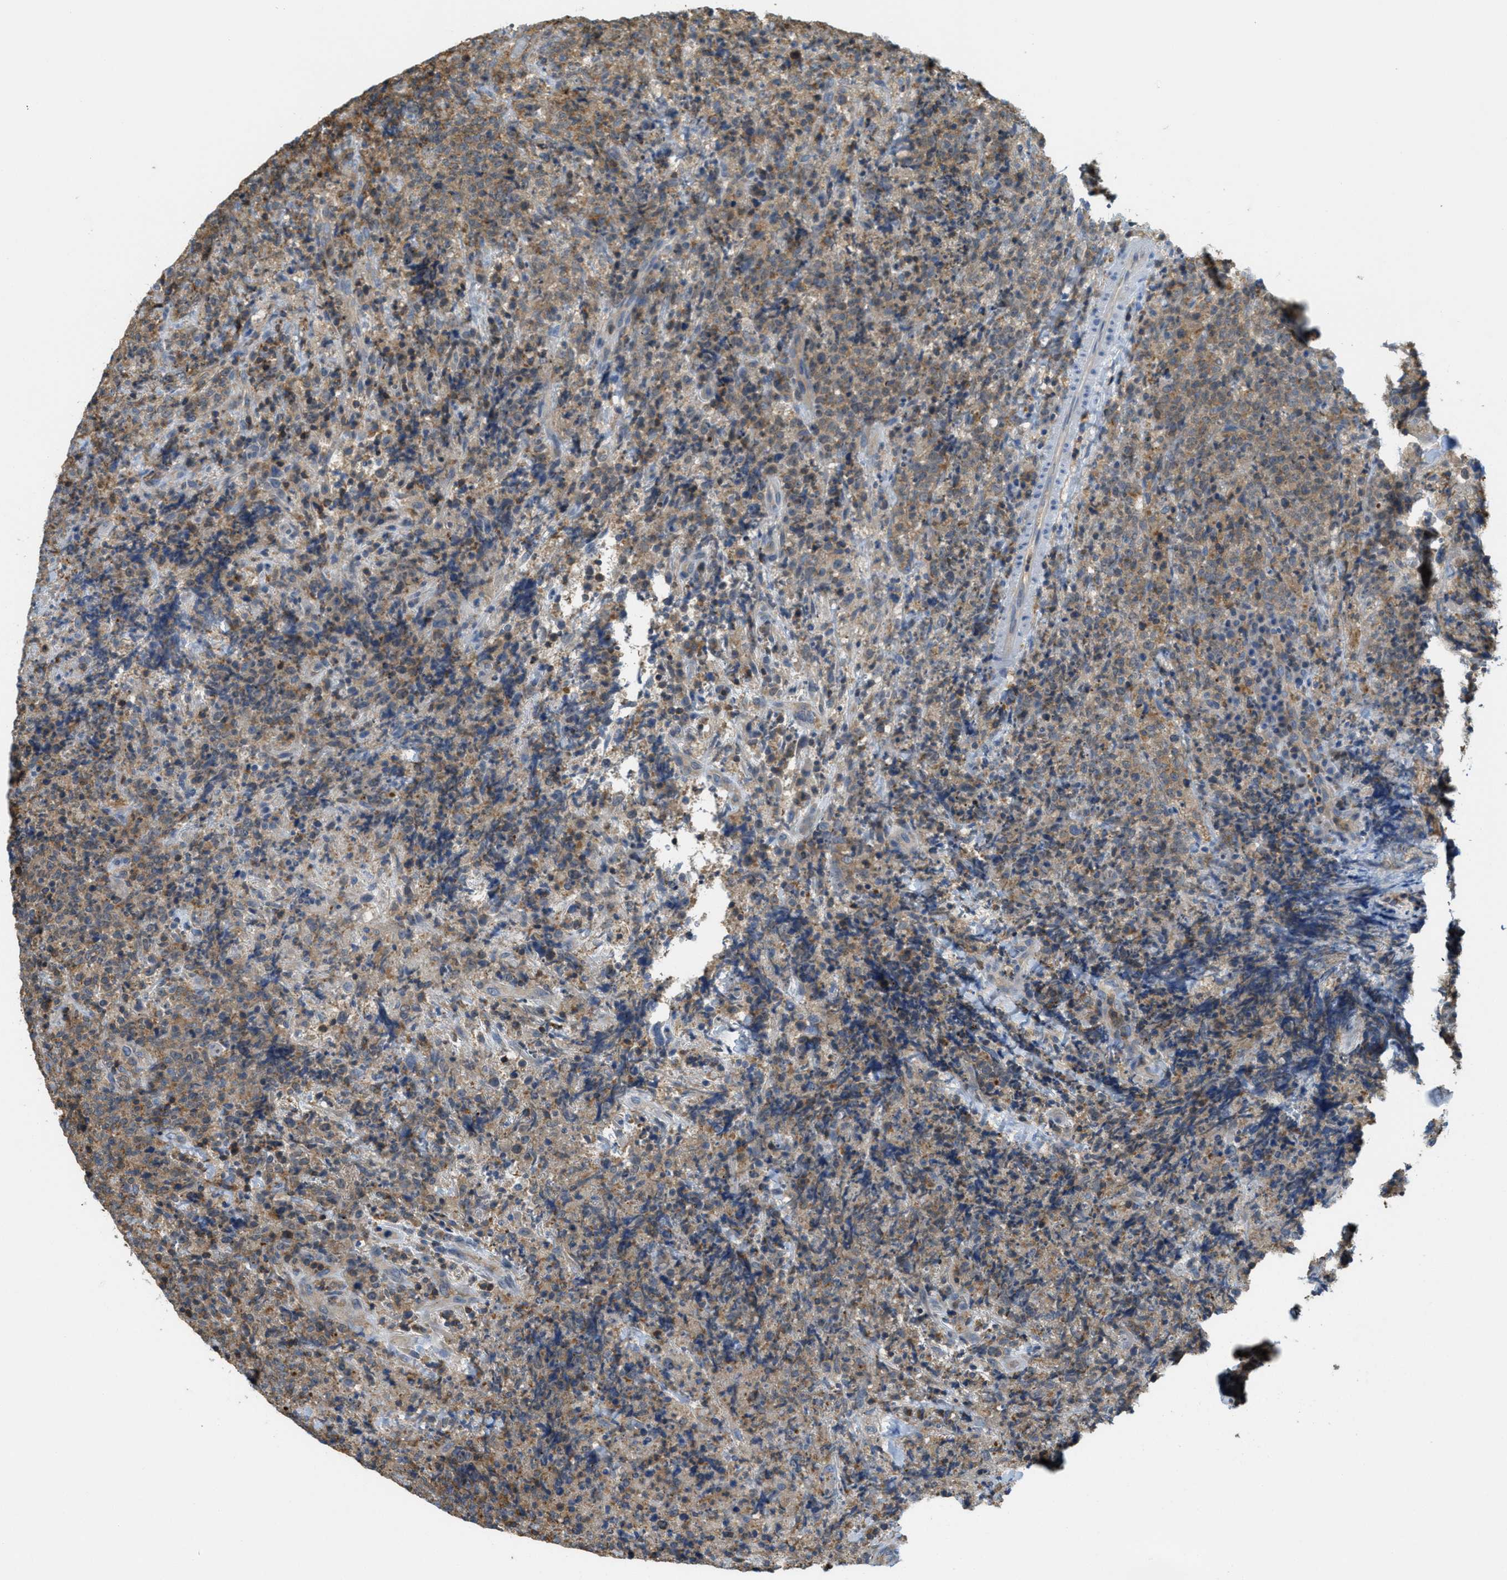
{"staining": {"intensity": "weak", "quantity": "25%-75%", "location": "cytoplasmic/membranous"}, "tissue": "lymphoma", "cell_type": "Tumor cells", "image_type": "cancer", "snomed": [{"axis": "morphology", "description": "Malignant lymphoma, non-Hodgkin's type, High grade"}, {"axis": "topography", "description": "Tonsil"}], "caption": "Tumor cells reveal weak cytoplasmic/membranous staining in approximately 25%-75% of cells in lymphoma.", "gene": "GRIK2", "patient": {"sex": "female", "age": 36}}